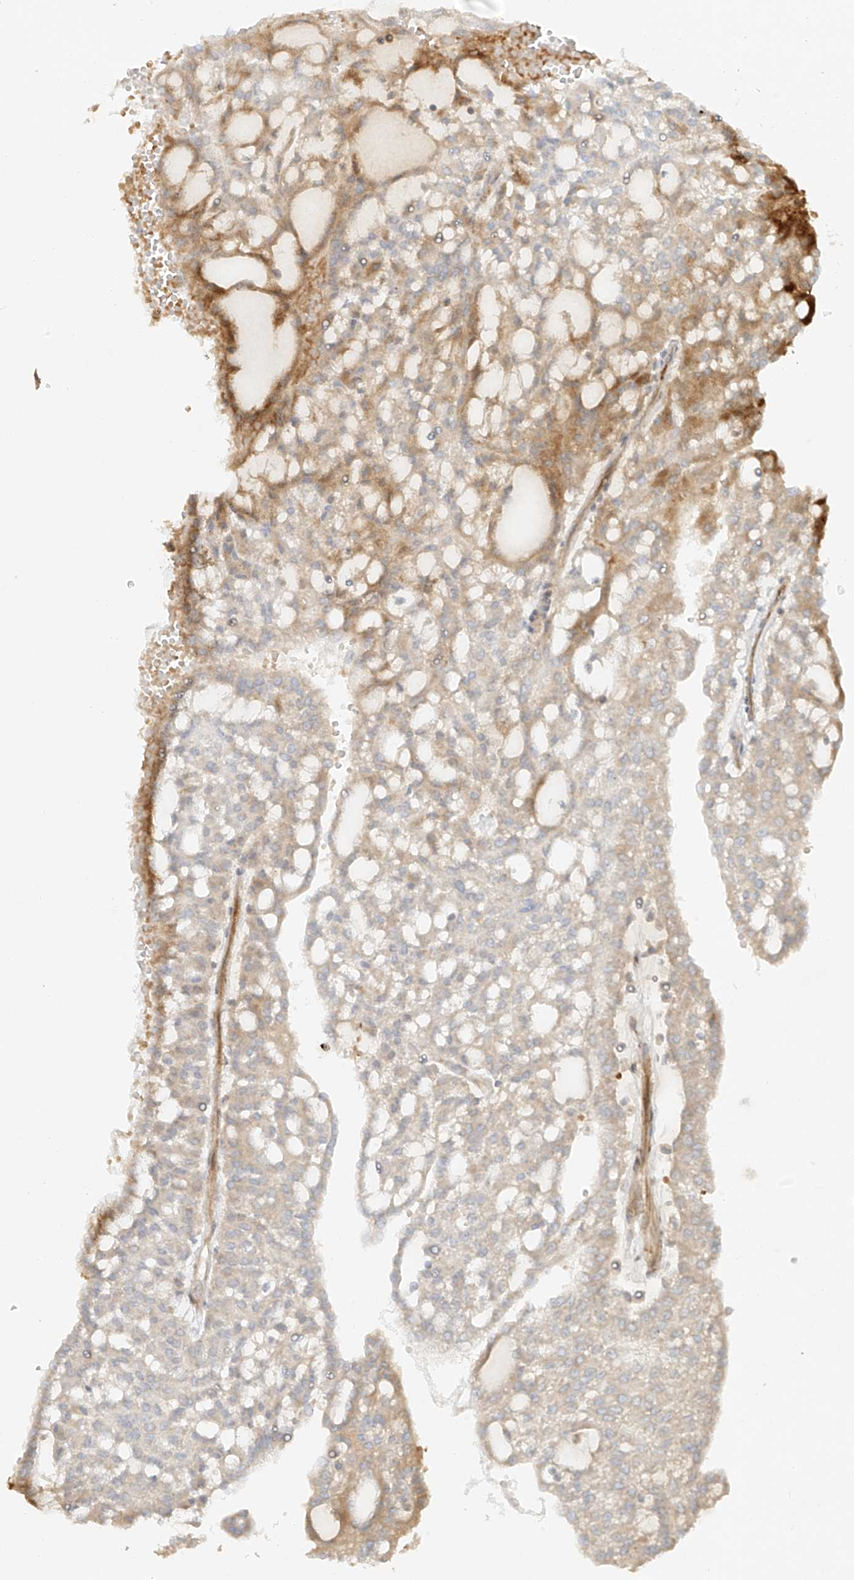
{"staining": {"intensity": "moderate", "quantity": "<25%", "location": "cytoplasmic/membranous"}, "tissue": "renal cancer", "cell_type": "Tumor cells", "image_type": "cancer", "snomed": [{"axis": "morphology", "description": "Adenocarcinoma, NOS"}, {"axis": "topography", "description": "Kidney"}], "caption": "Immunohistochemical staining of renal adenocarcinoma displays low levels of moderate cytoplasmic/membranous protein positivity in approximately <25% of tumor cells.", "gene": "MIPEP", "patient": {"sex": "male", "age": 63}}